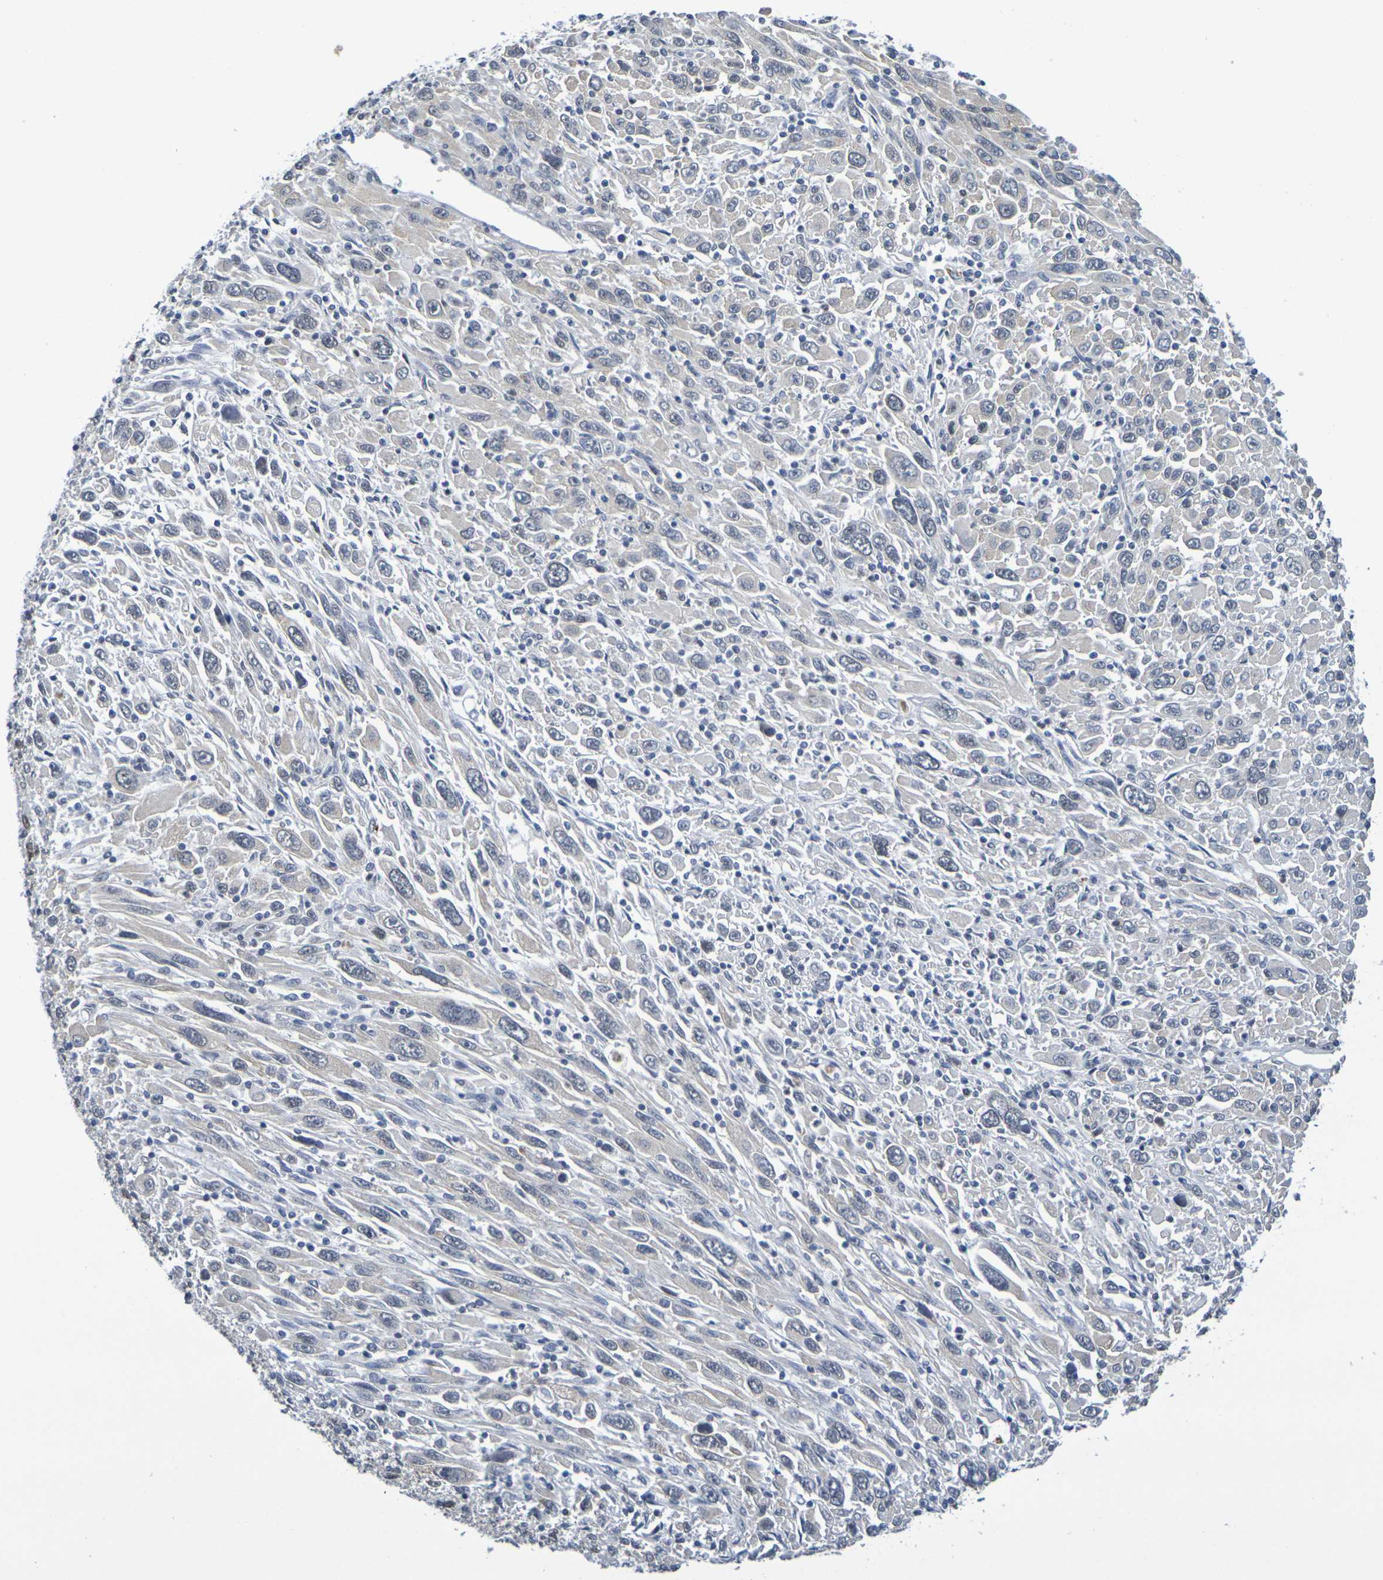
{"staining": {"intensity": "weak", "quantity": "<25%", "location": "nuclear"}, "tissue": "melanoma", "cell_type": "Tumor cells", "image_type": "cancer", "snomed": [{"axis": "morphology", "description": "Malignant melanoma, Metastatic site"}, {"axis": "topography", "description": "Skin"}], "caption": "High power microscopy histopathology image of an immunohistochemistry micrograph of melanoma, revealing no significant expression in tumor cells.", "gene": "CHRNB1", "patient": {"sex": "female", "age": 56}}